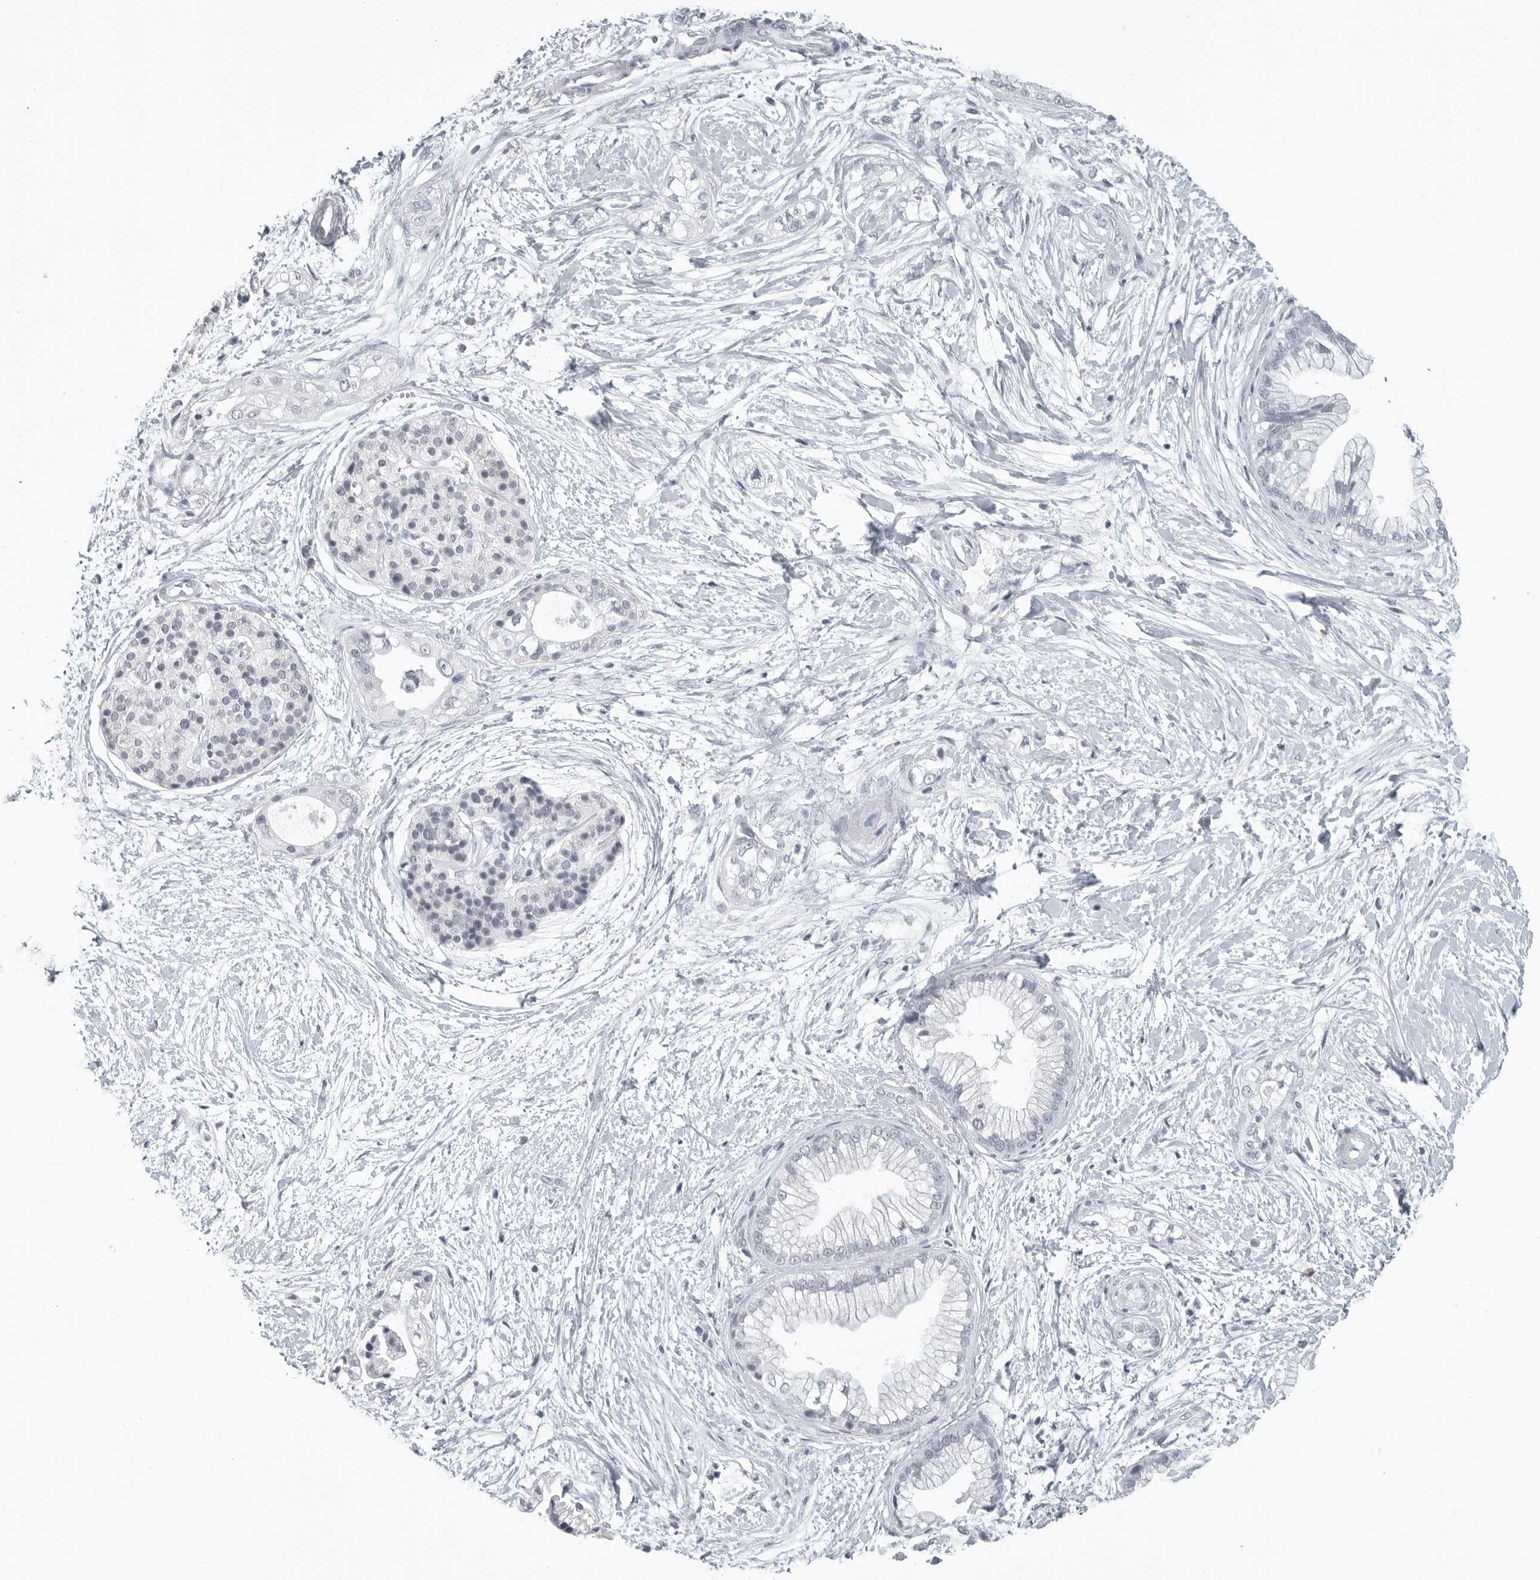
{"staining": {"intensity": "negative", "quantity": "none", "location": "none"}, "tissue": "pancreatic cancer", "cell_type": "Tumor cells", "image_type": "cancer", "snomed": [{"axis": "morphology", "description": "Adenocarcinoma, NOS"}, {"axis": "topography", "description": "Pancreas"}], "caption": "Immunohistochemistry of pancreatic adenocarcinoma exhibits no positivity in tumor cells.", "gene": "BPIFA1", "patient": {"sex": "male", "age": 68}}